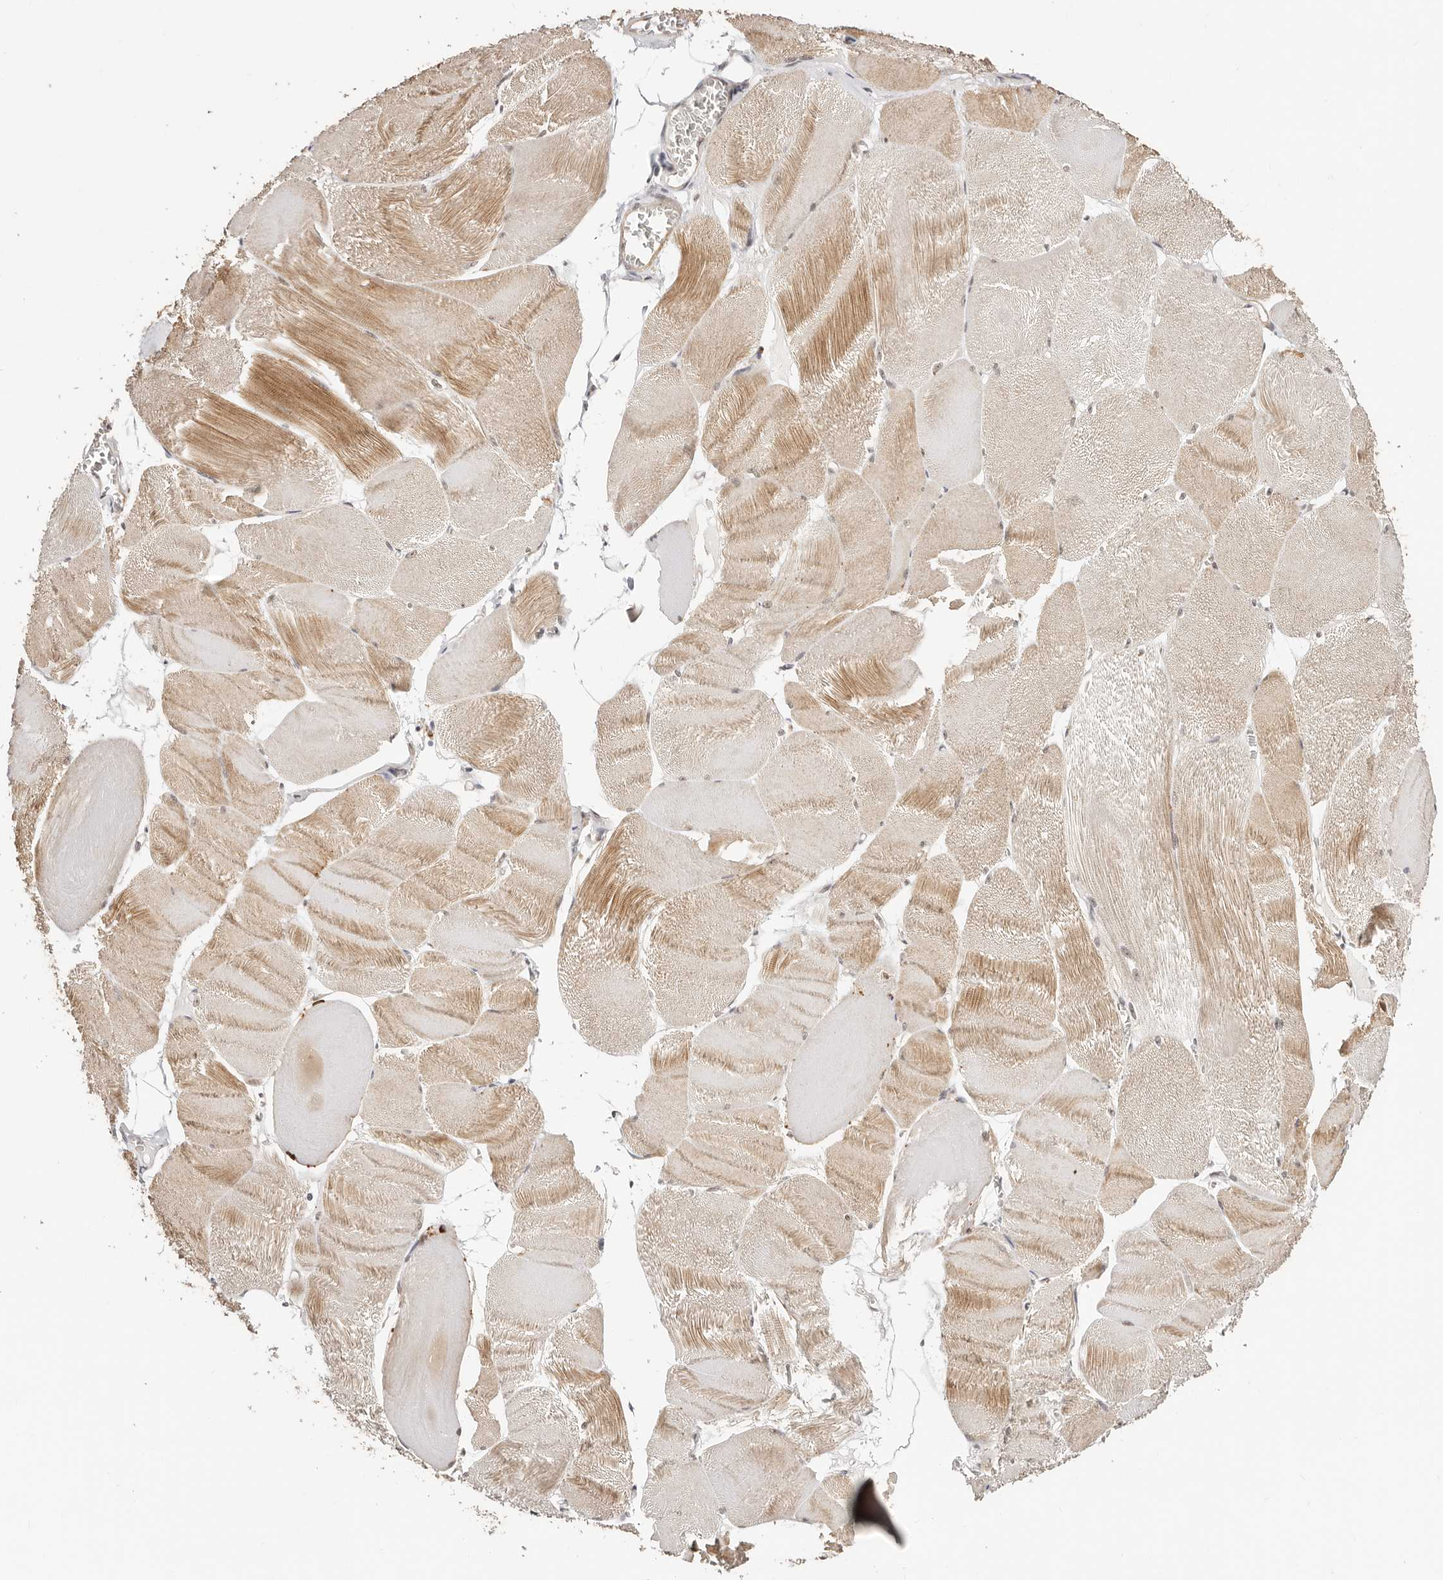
{"staining": {"intensity": "moderate", "quantity": "25%-75%", "location": "cytoplasmic/membranous"}, "tissue": "skeletal muscle", "cell_type": "Myocytes", "image_type": "normal", "snomed": [{"axis": "morphology", "description": "Normal tissue, NOS"}, {"axis": "morphology", "description": "Basal cell carcinoma"}, {"axis": "topography", "description": "Skeletal muscle"}], "caption": "The histopathology image demonstrates staining of unremarkable skeletal muscle, revealing moderate cytoplasmic/membranous protein staining (brown color) within myocytes.", "gene": "CTNNBL1", "patient": {"sex": "female", "age": 64}}